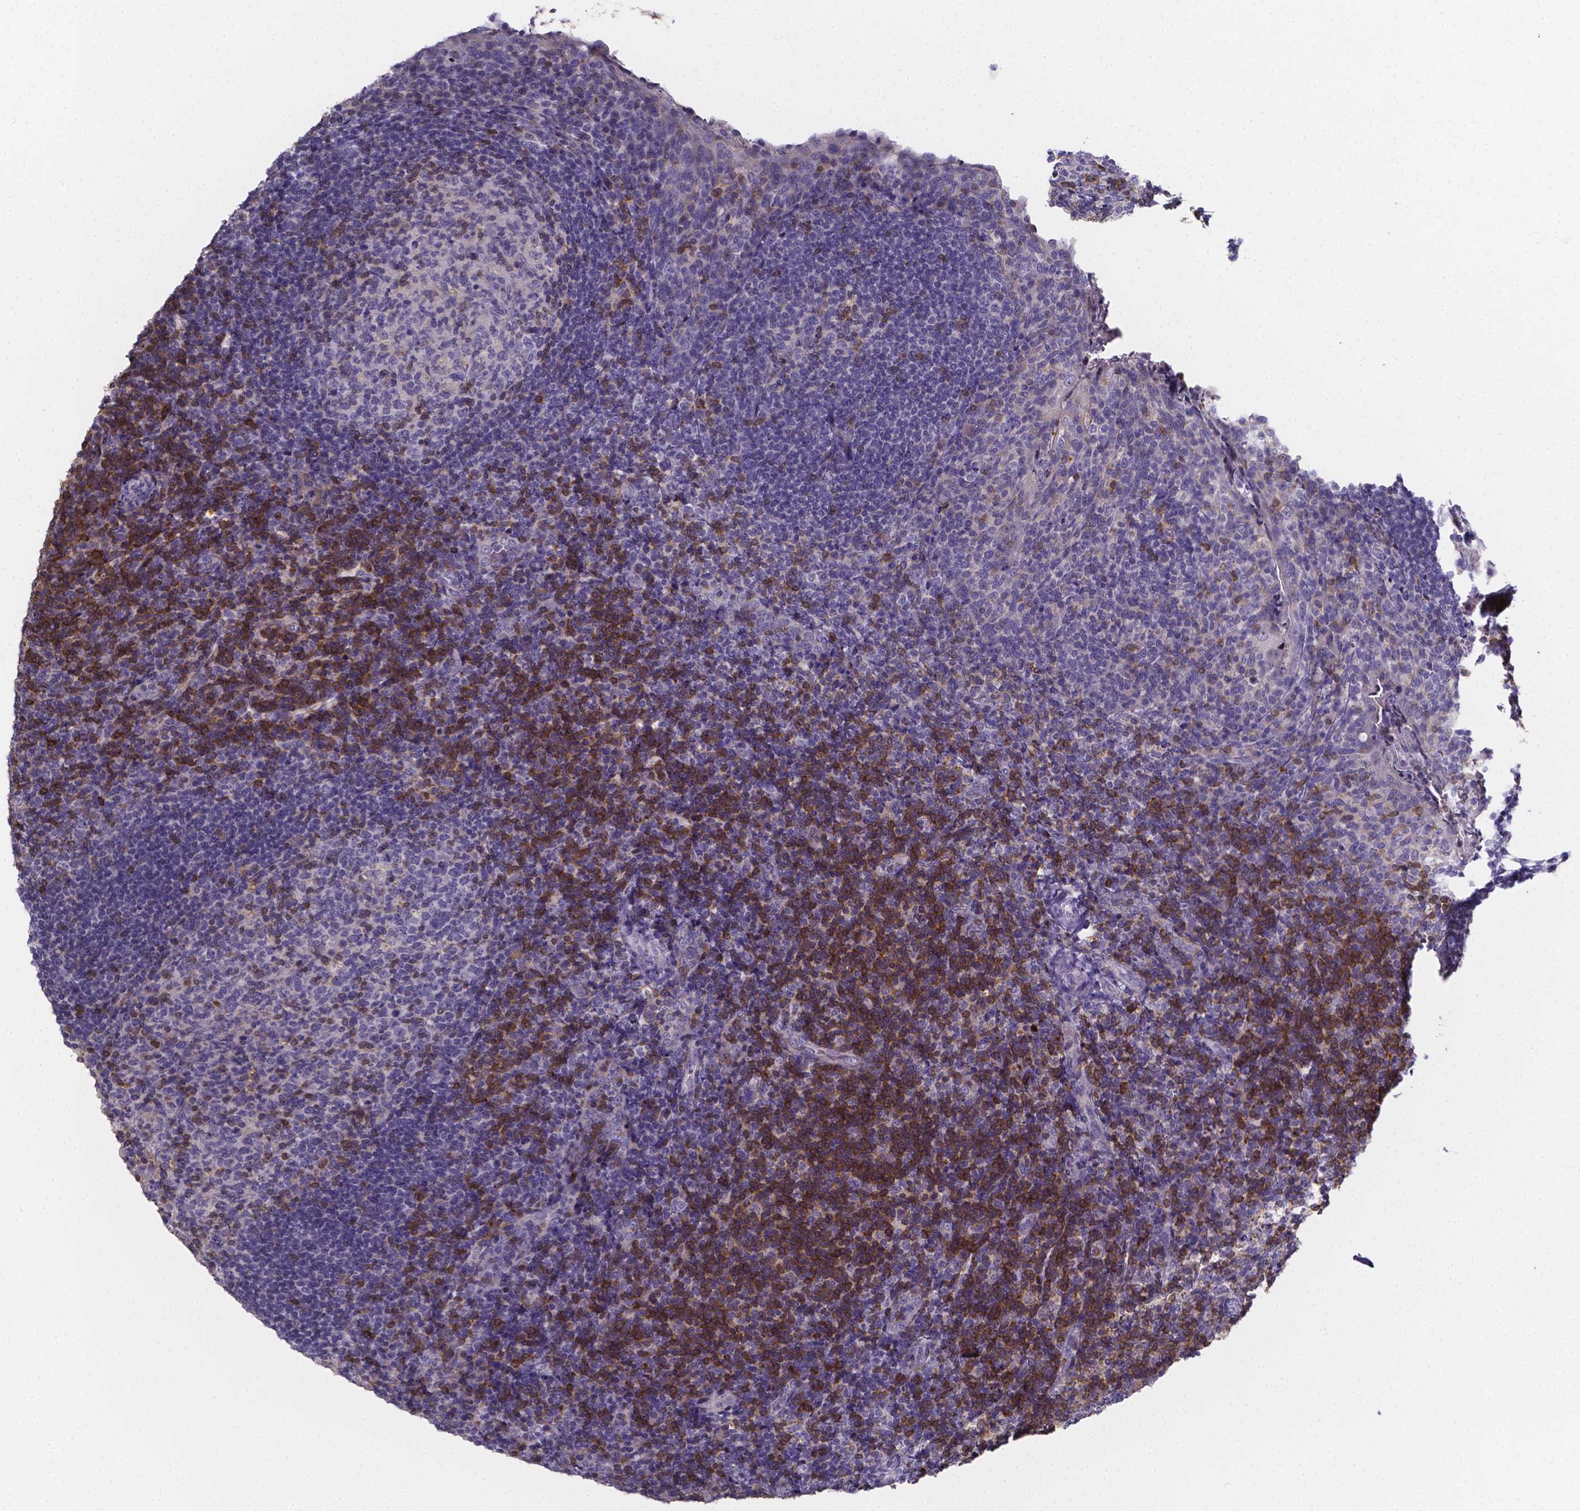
{"staining": {"intensity": "strong", "quantity": "<25%", "location": "cytoplasmic/membranous"}, "tissue": "tonsil", "cell_type": "Germinal center cells", "image_type": "normal", "snomed": [{"axis": "morphology", "description": "Normal tissue, NOS"}, {"axis": "topography", "description": "Tonsil"}], "caption": "Tonsil stained with immunohistochemistry shows strong cytoplasmic/membranous positivity in approximately <25% of germinal center cells. (DAB (3,3'-diaminobenzidine) = brown stain, brightfield microscopy at high magnification).", "gene": "THEMIS", "patient": {"sex": "female", "age": 10}}